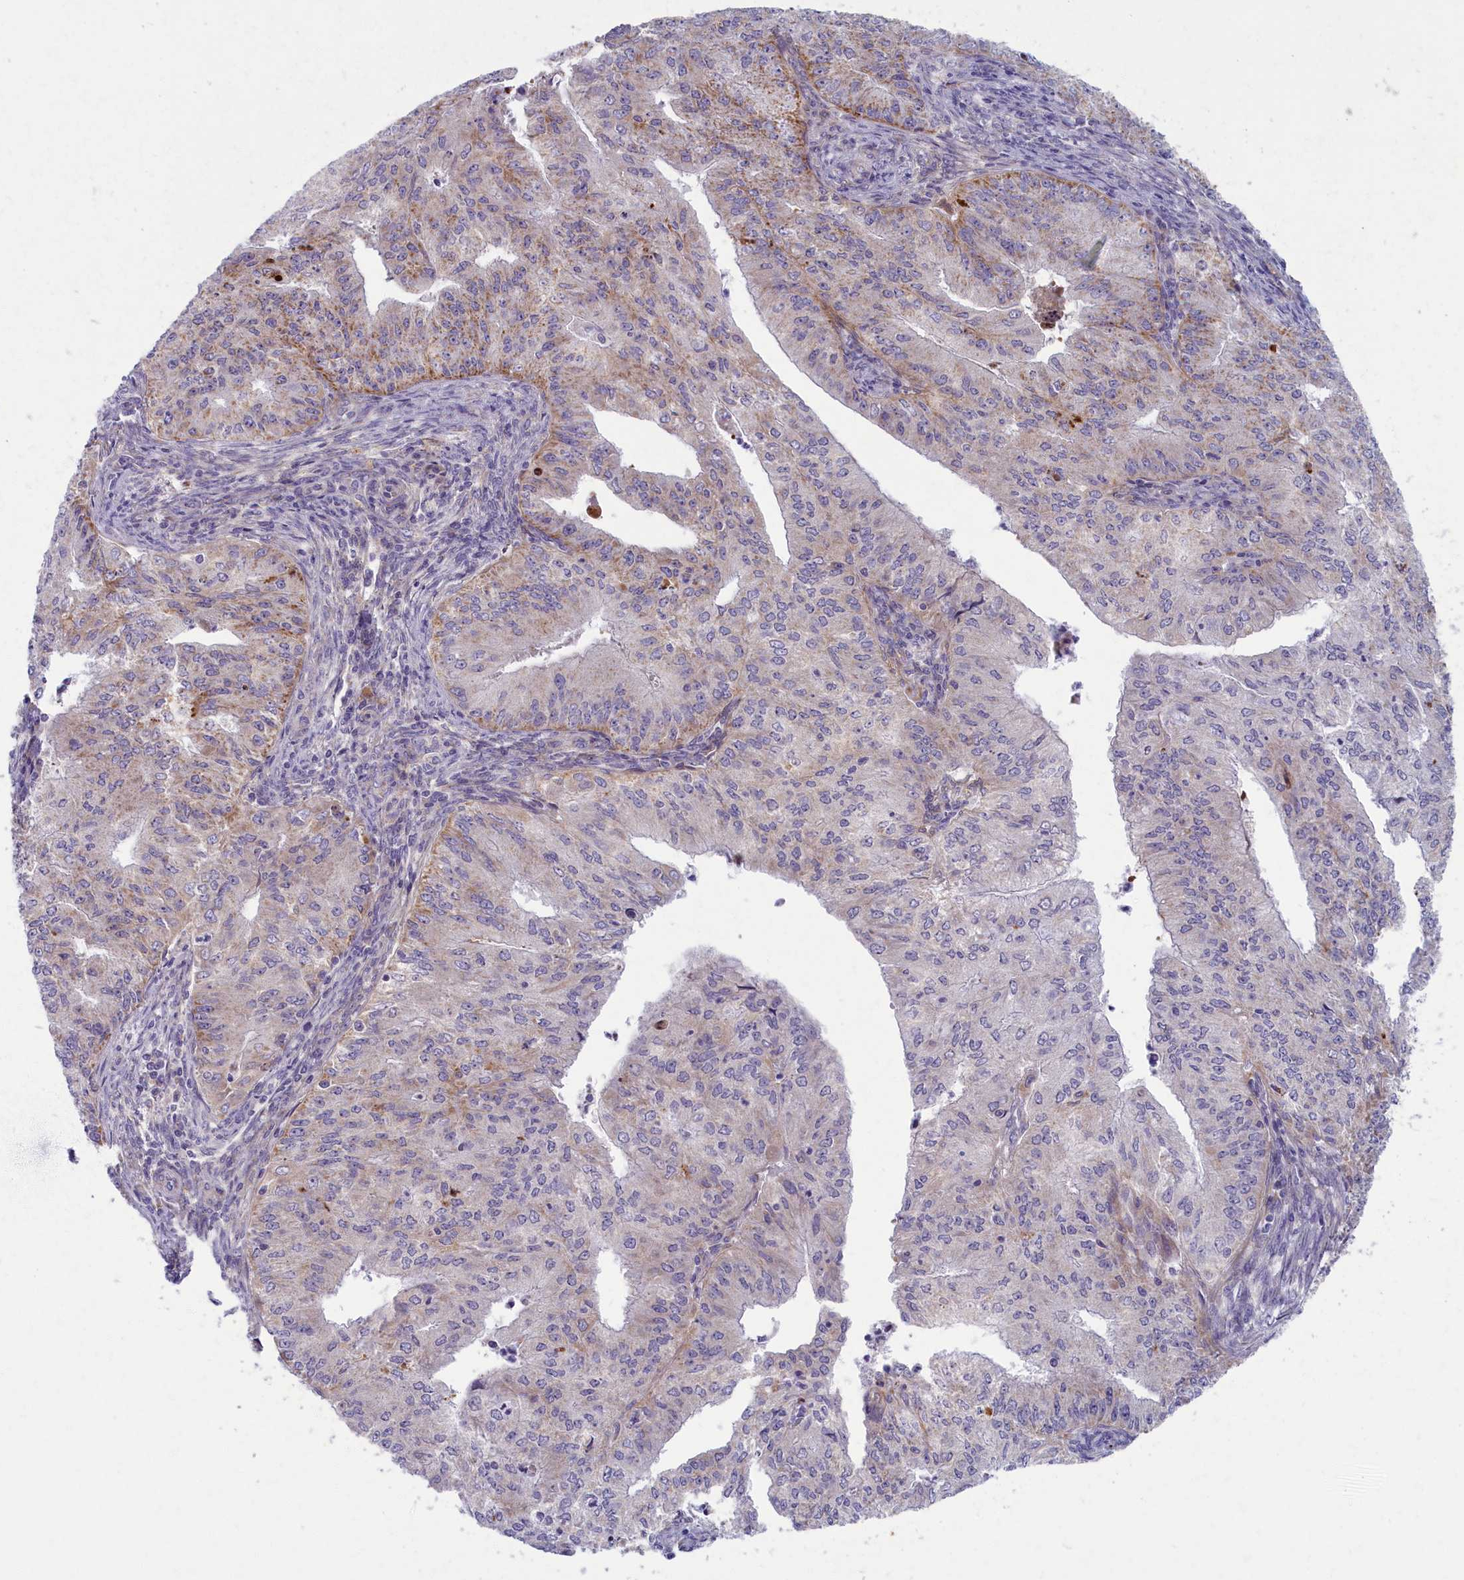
{"staining": {"intensity": "moderate", "quantity": "<25%", "location": "cytoplasmic/membranous"}, "tissue": "endometrial cancer", "cell_type": "Tumor cells", "image_type": "cancer", "snomed": [{"axis": "morphology", "description": "Adenocarcinoma, NOS"}, {"axis": "topography", "description": "Endometrium"}], "caption": "A photomicrograph showing moderate cytoplasmic/membranous positivity in approximately <25% of tumor cells in endometrial cancer, as visualized by brown immunohistochemical staining.", "gene": "MRPS25", "patient": {"sex": "female", "age": 50}}